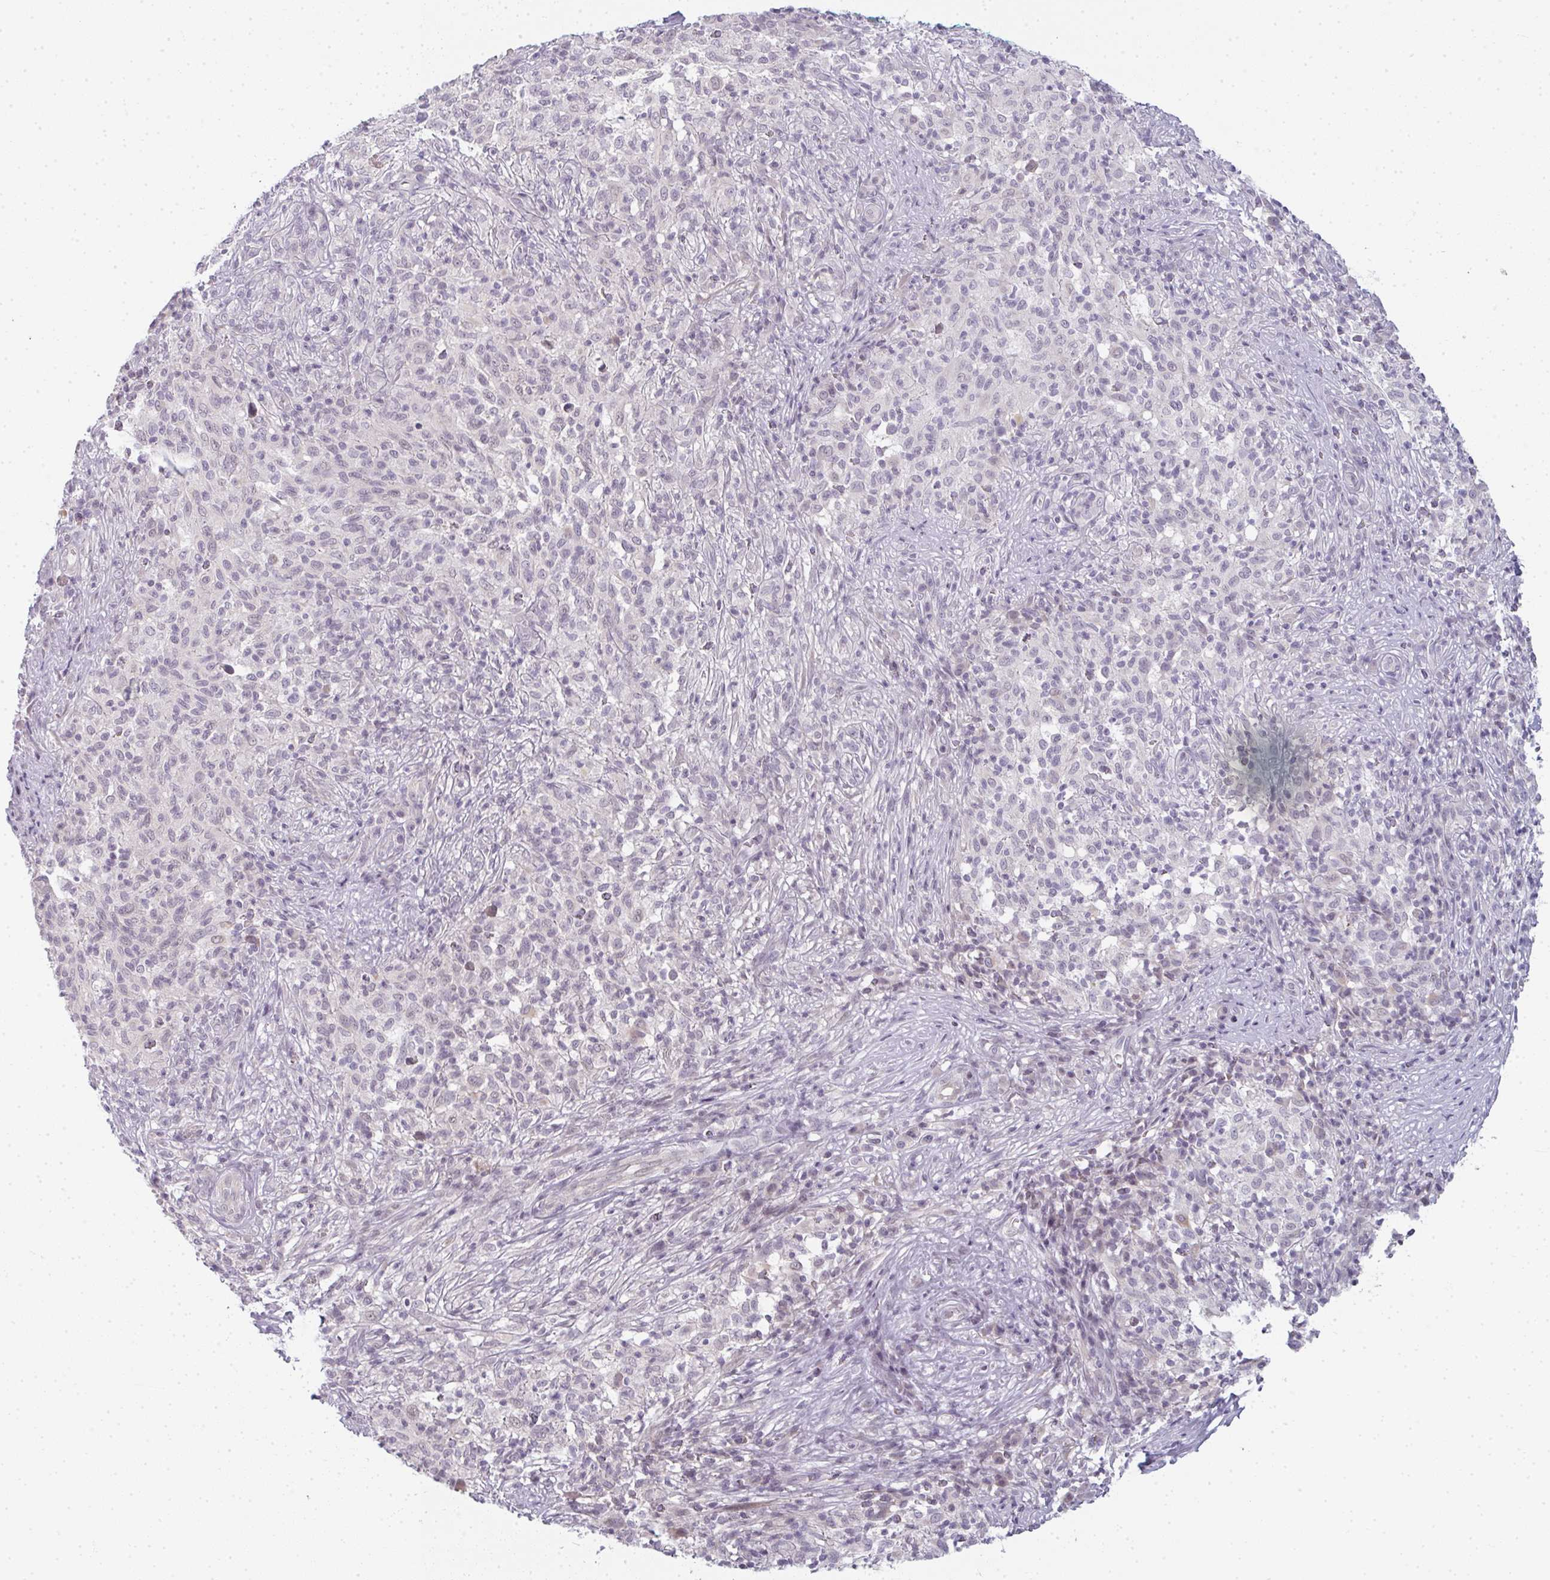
{"staining": {"intensity": "negative", "quantity": "none", "location": "none"}, "tissue": "melanoma", "cell_type": "Tumor cells", "image_type": "cancer", "snomed": [{"axis": "morphology", "description": "Malignant melanoma, NOS"}, {"axis": "topography", "description": "Skin"}], "caption": "Tumor cells show no significant staining in malignant melanoma.", "gene": "RBBP6", "patient": {"sex": "male", "age": 66}}